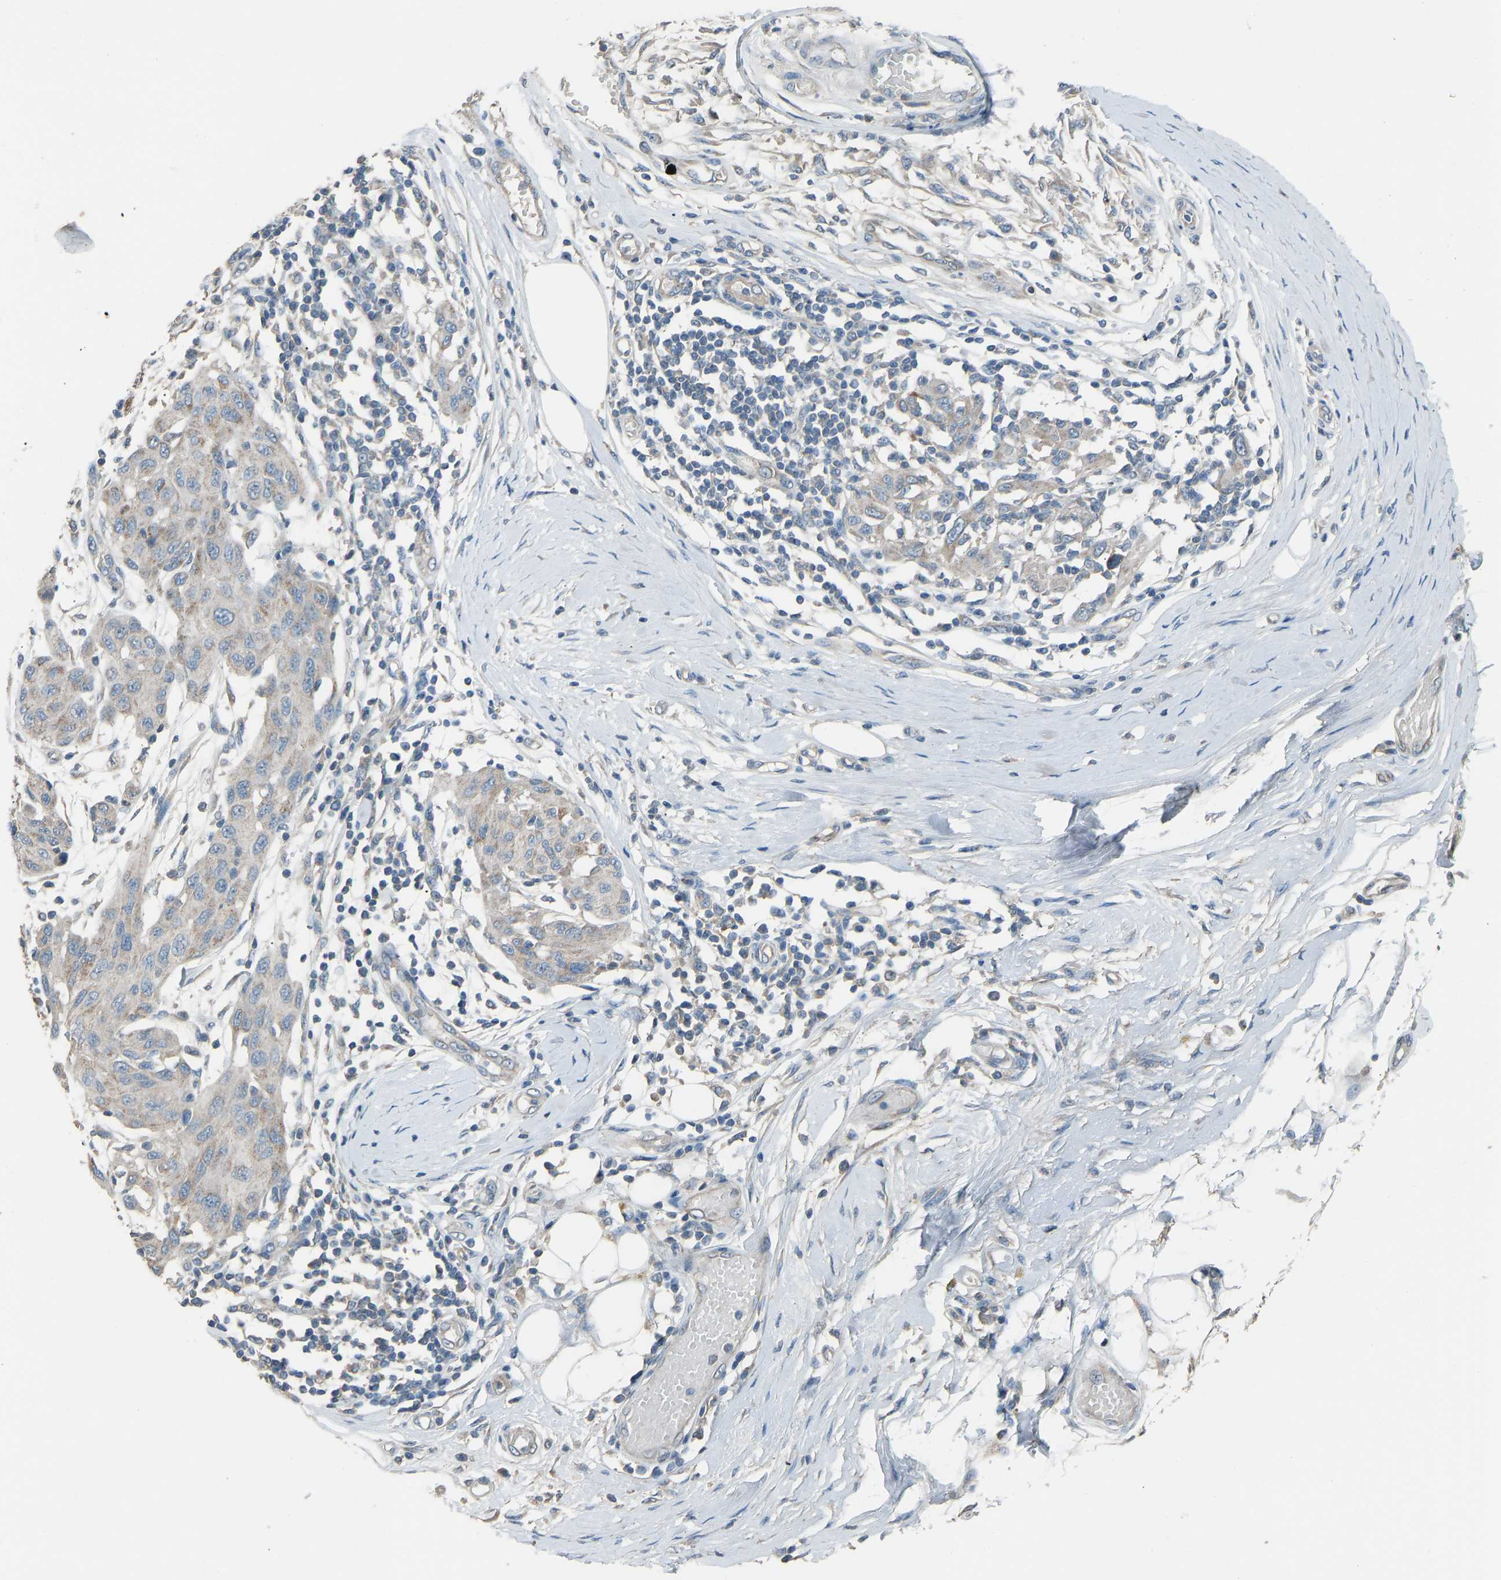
{"staining": {"intensity": "weak", "quantity": "<25%", "location": "cytoplasmic/membranous"}, "tissue": "melanoma", "cell_type": "Tumor cells", "image_type": "cancer", "snomed": [{"axis": "morphology", "description": "Normal tissue, NOS"}, {"axis": "morphology", "description": "Malignant melanoma, NOS"}, {"axis": "topography", "description": "Skin"}], "caption": "This is an immunohistochemistry (IHC) histopathology image of melanoma. There is no positivity in tumor cells.", "gene": "TGFBR3", "patient": {"sex": "male", "age": 62}}